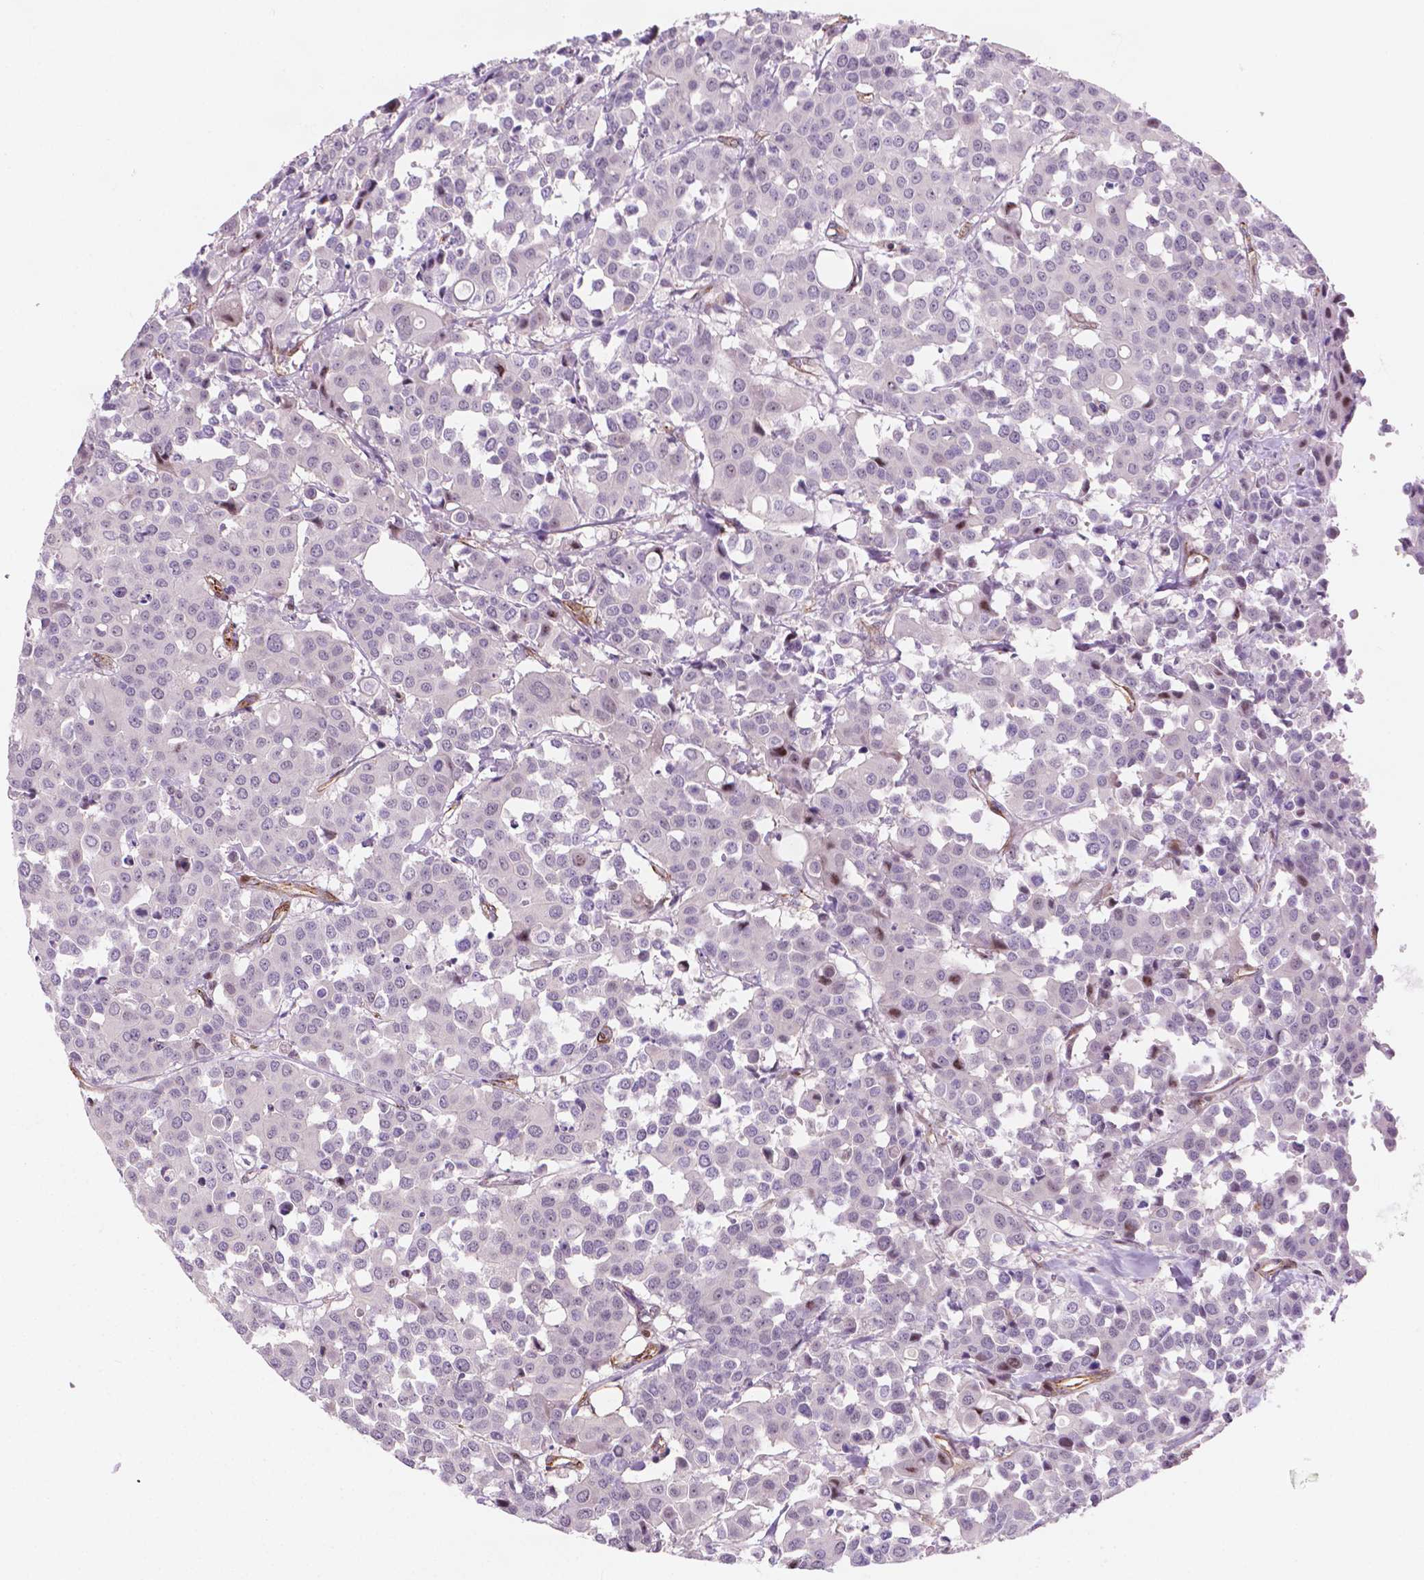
{"staining": {"intensity": "negative", "quantity": "none", "location": "none"}, "tissue": "carcinoid", "cell_type": "Tumor cells", "image_type": "cancer", "snomed": [{"axis": "morphology", "description": "Carcinoid, malignant, NOS"}, {"axis": "topography", "description": "Colon"}], "caption": "Carcinoid stained for a protein using immunohistochemistry demonstrates no expression tumor cells.", "gene": "EGFL8", "patient": {"sex": "male", "age": 81}}